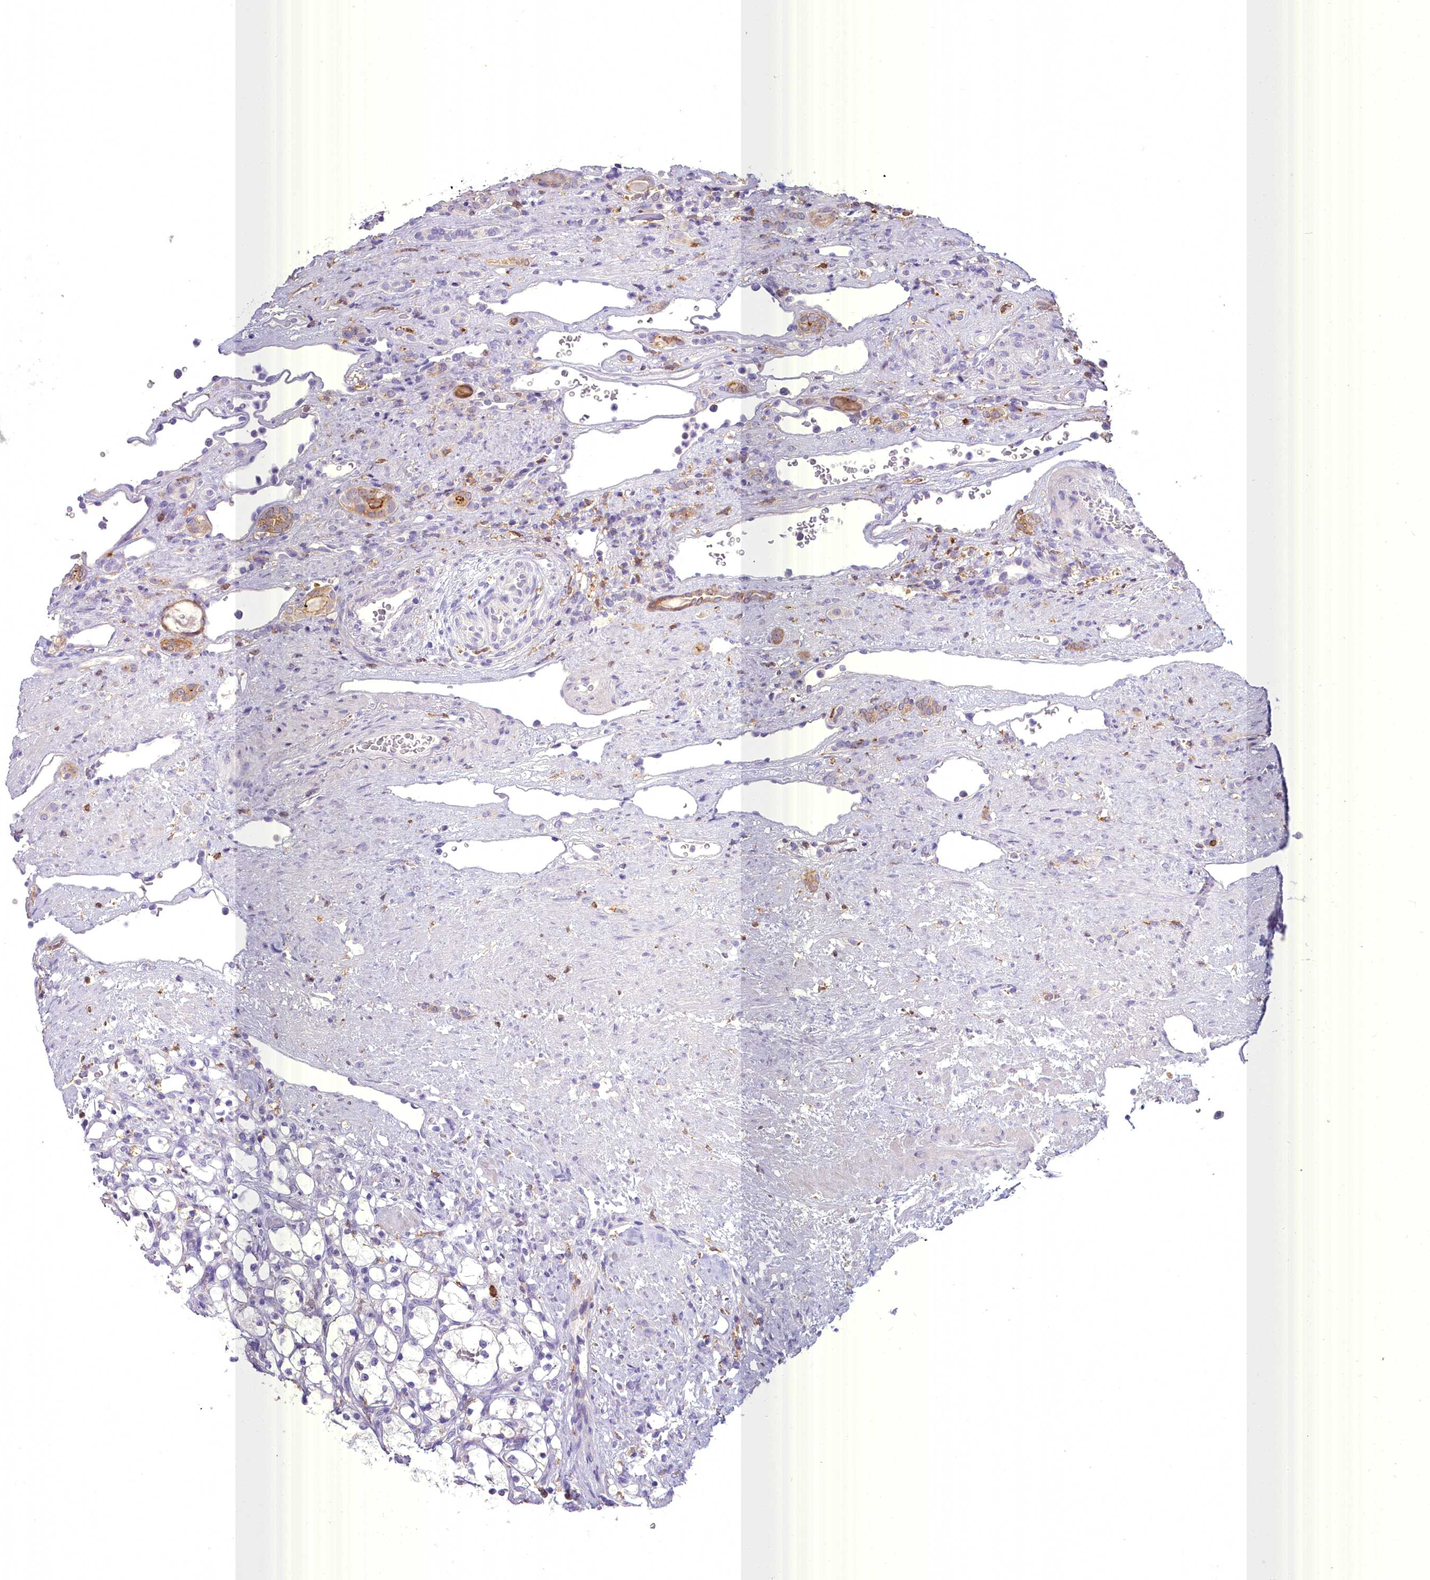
{"staining": {"intensity": "negative", "quantity": "none", "location": "none"}, "tissue": "renal cancer", "cell_type": "Tumor cells", "image_type": "cancer", "snomed": [{"axis": "morphology", "description": "Adenocarcinoma, NOS"}, {"axis": "topography", "description": "Kidney"}], "caption": "Renal cancer was stained to show a protein in brown. There is no significant expression in tumor cells.", "gene": "BLNK", "patient": {"sex": "female", "age": 69}}